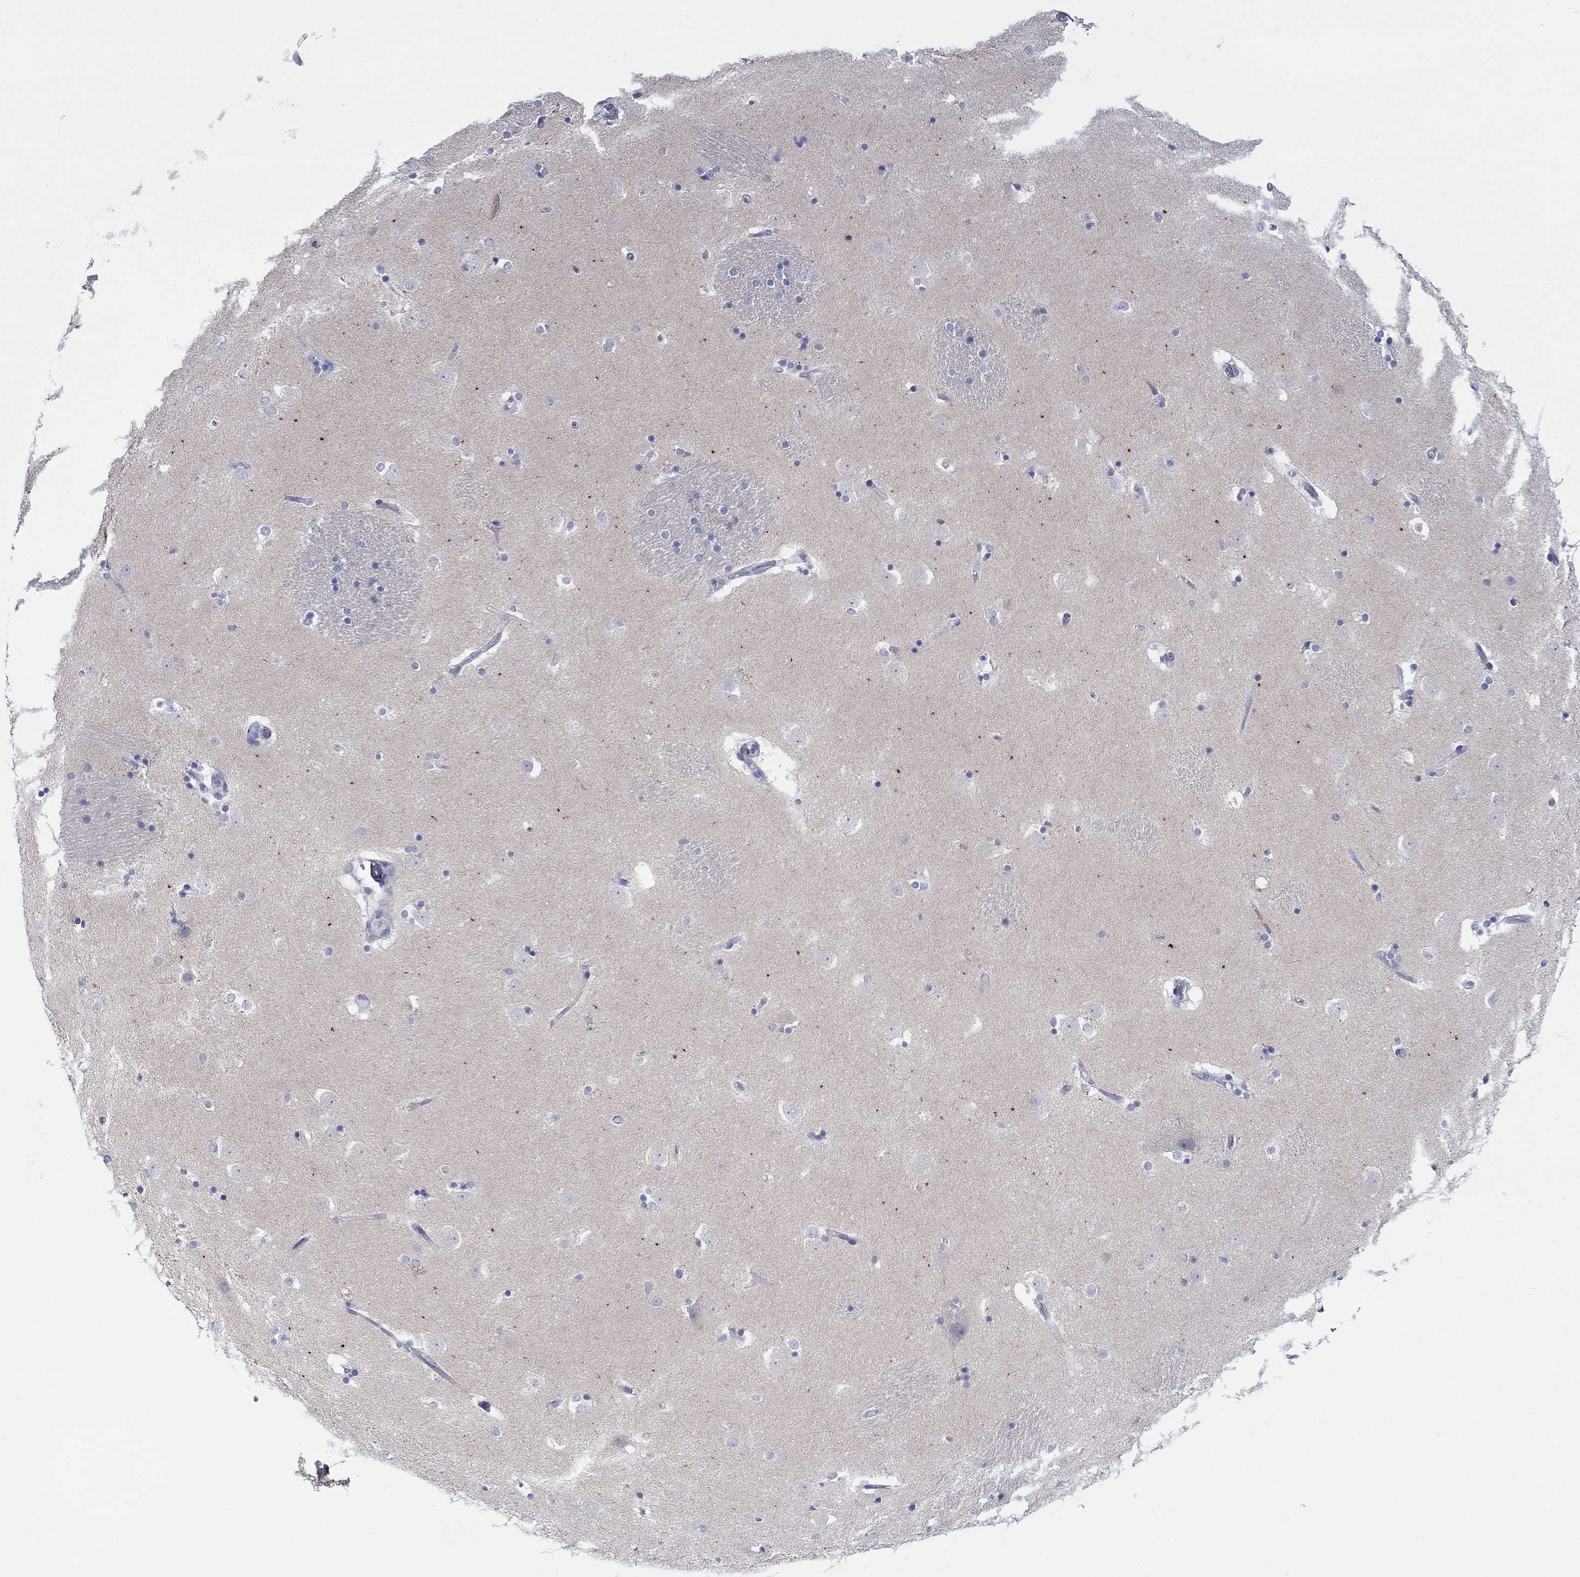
{"staining": {"intensity": "negative", "quantity": "none", "location": "none"}, "tissue": "caudate", "cell_type": "Glial cells", "image_type": "normal", "snomed": [{"axis": "morphology", "description": "Normal tissue, NOS"}, {"axis": "topography", "description": "Lateral ventricle wall"}], "caption": "The image shows no staining of glial cells in normal caudate.", "gene": "HAPLN4", "patient": {"sex": "male", "age": 51}}